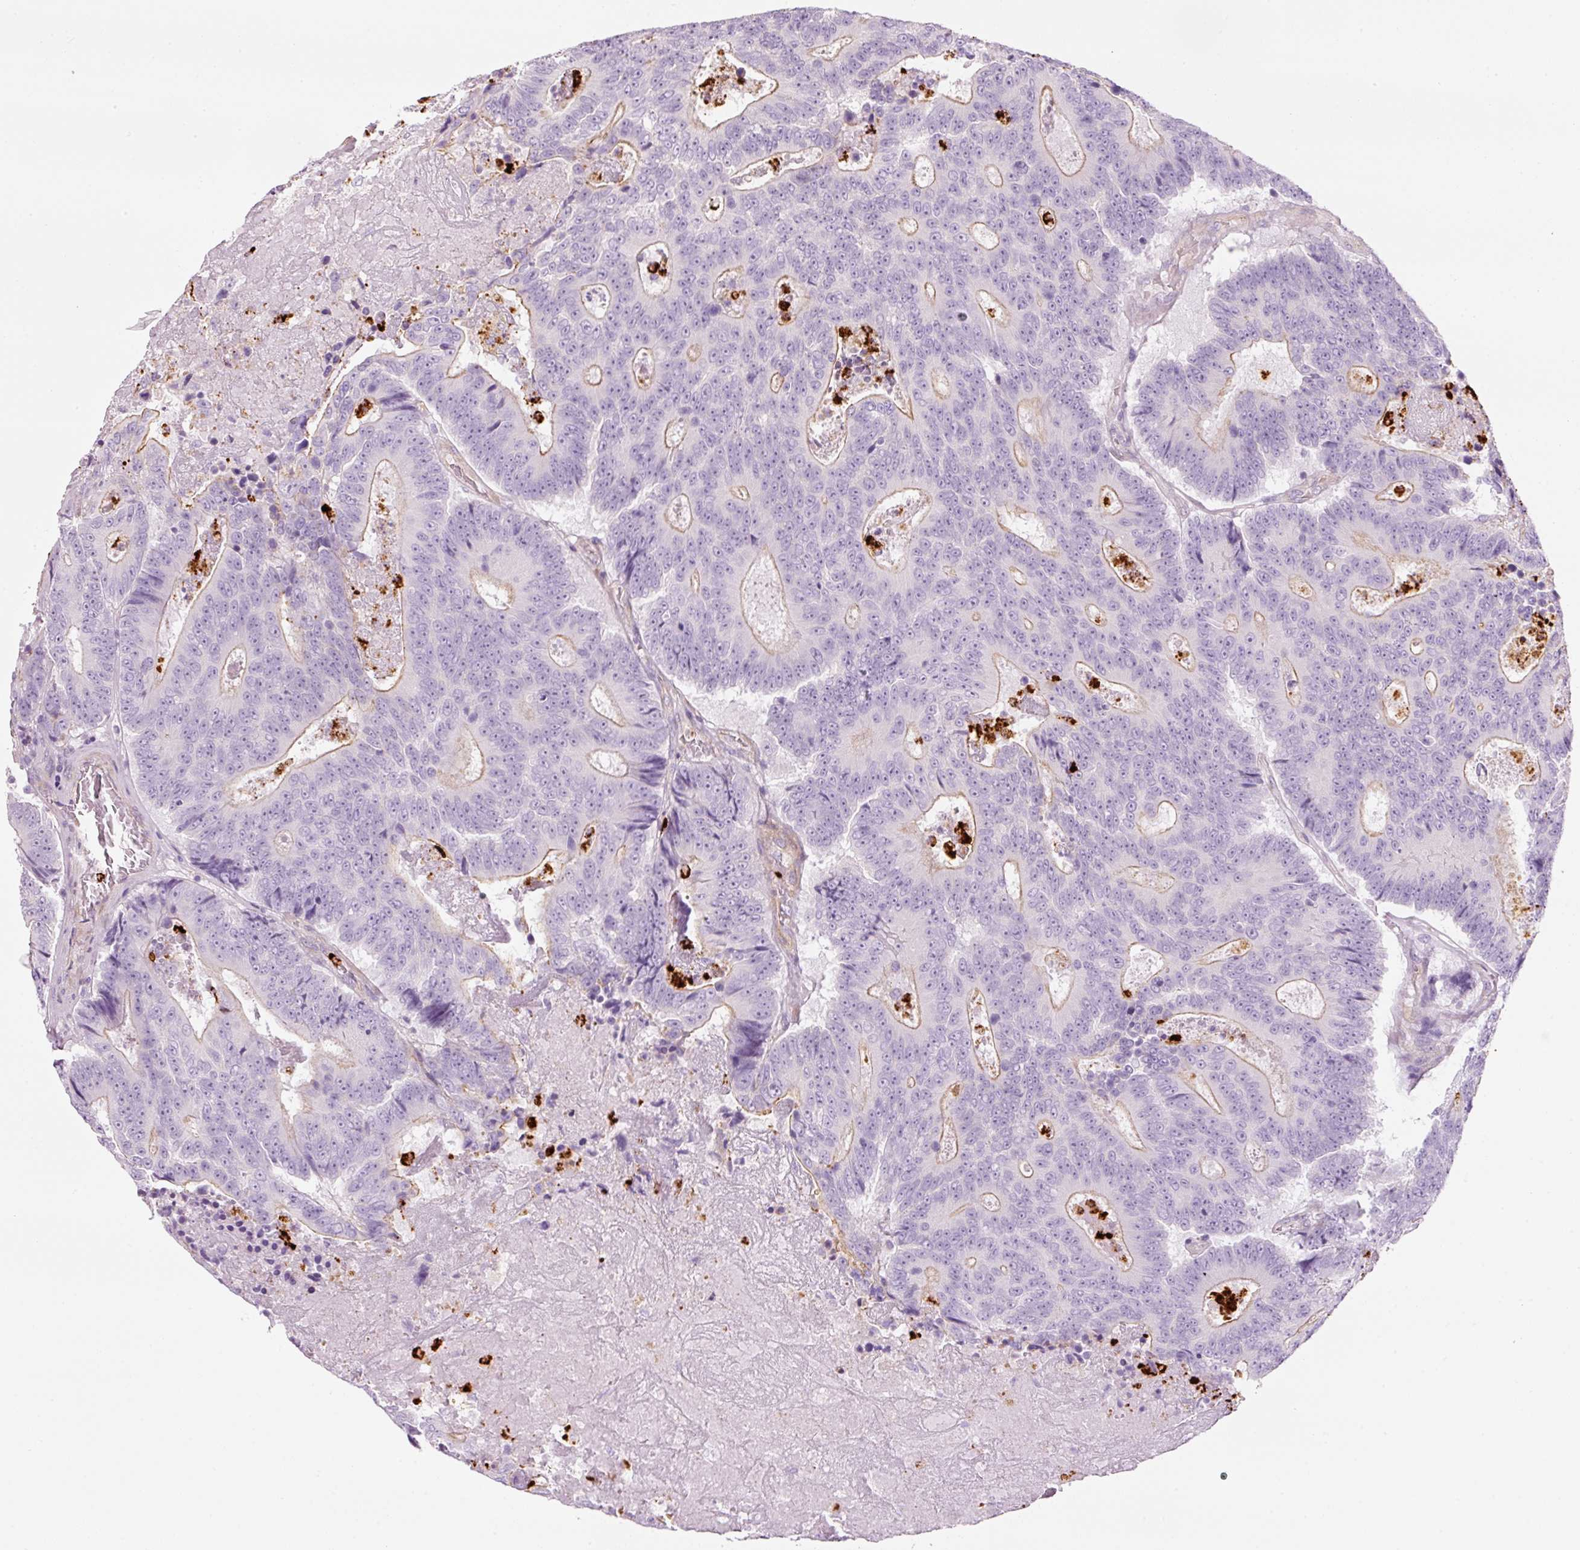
{"staining": {"intensity": "weak", "quantity": "<25%", "location": "cytoplasmic/membranous"}, "tissue": "colorectal cancer", "cell_type": "Tumor cells", "image_type": "cancer", "snomed": [{"axis": "morphology", "description": "Adenocarcinoma, NOS"}, {"axis": "topography", "description": "Colon"}], "caption": "A photomicrograph of colorectal cancer stained for a protein displays no brown staining in tumor cells.", "gene": "MAP3K3", "patient": {"sex": "male", "age": 83}}